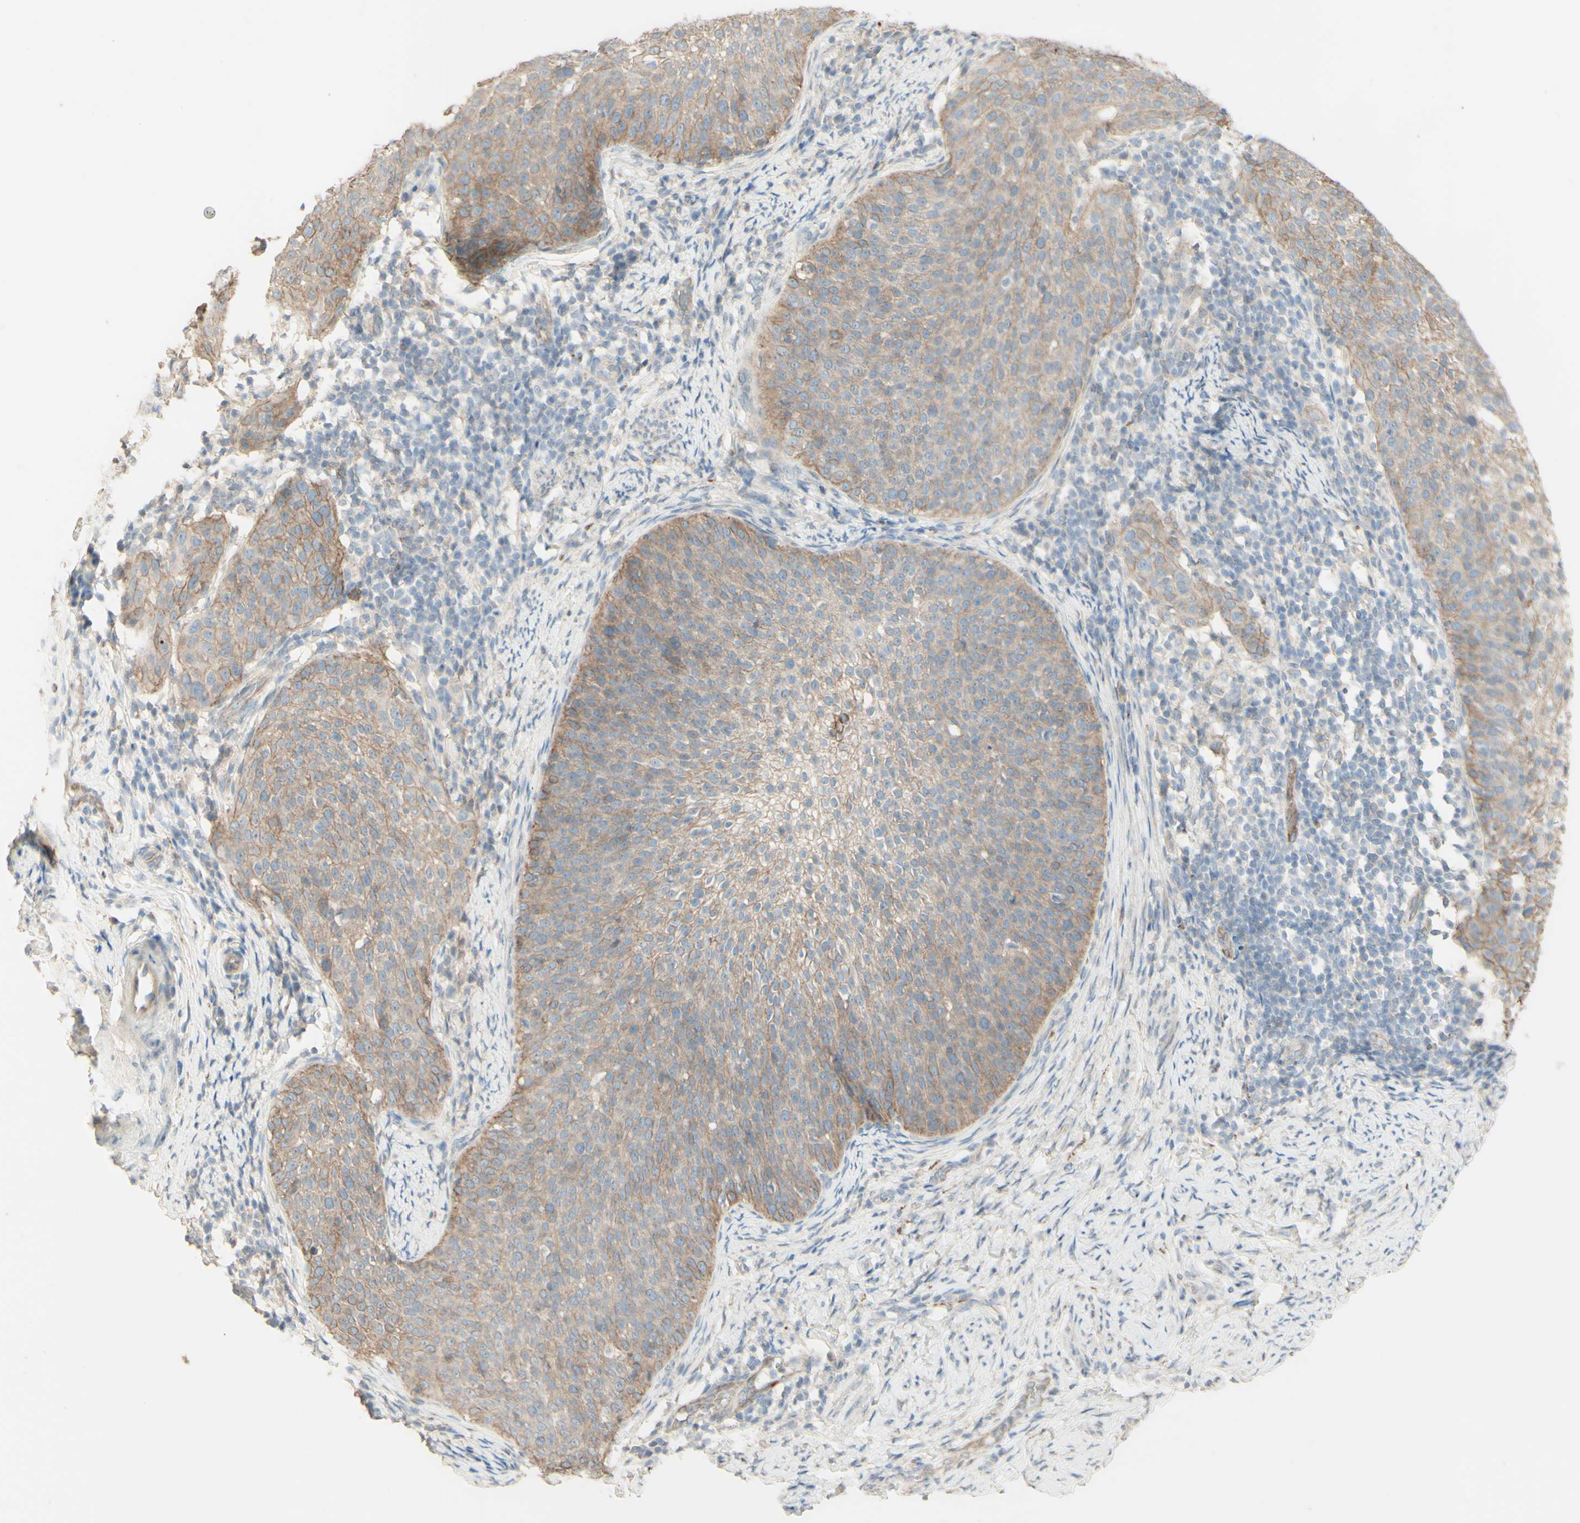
{"staining": {"intensity": "weak", "quantity": ">75%", "location": "cytoplasmic/membranous"}, "tissue": "cervical cancer", "cell_type": "Tumor cells", "image_type": "cancer", "snomed": [{"axis": "morphology", "description": "Squamous cell carcinoma, NOS"}, {"axis": "topography", "description": "Cervix"}], "caption": "Approximately >75% of tumor cells in human cervical cancer demonstrate weak cytoplasmic/membranous protein staining as visualized by brown immunohistochemical staining.", "gene": "RNF149", "patient": {"sex": "female", "age": 51}}